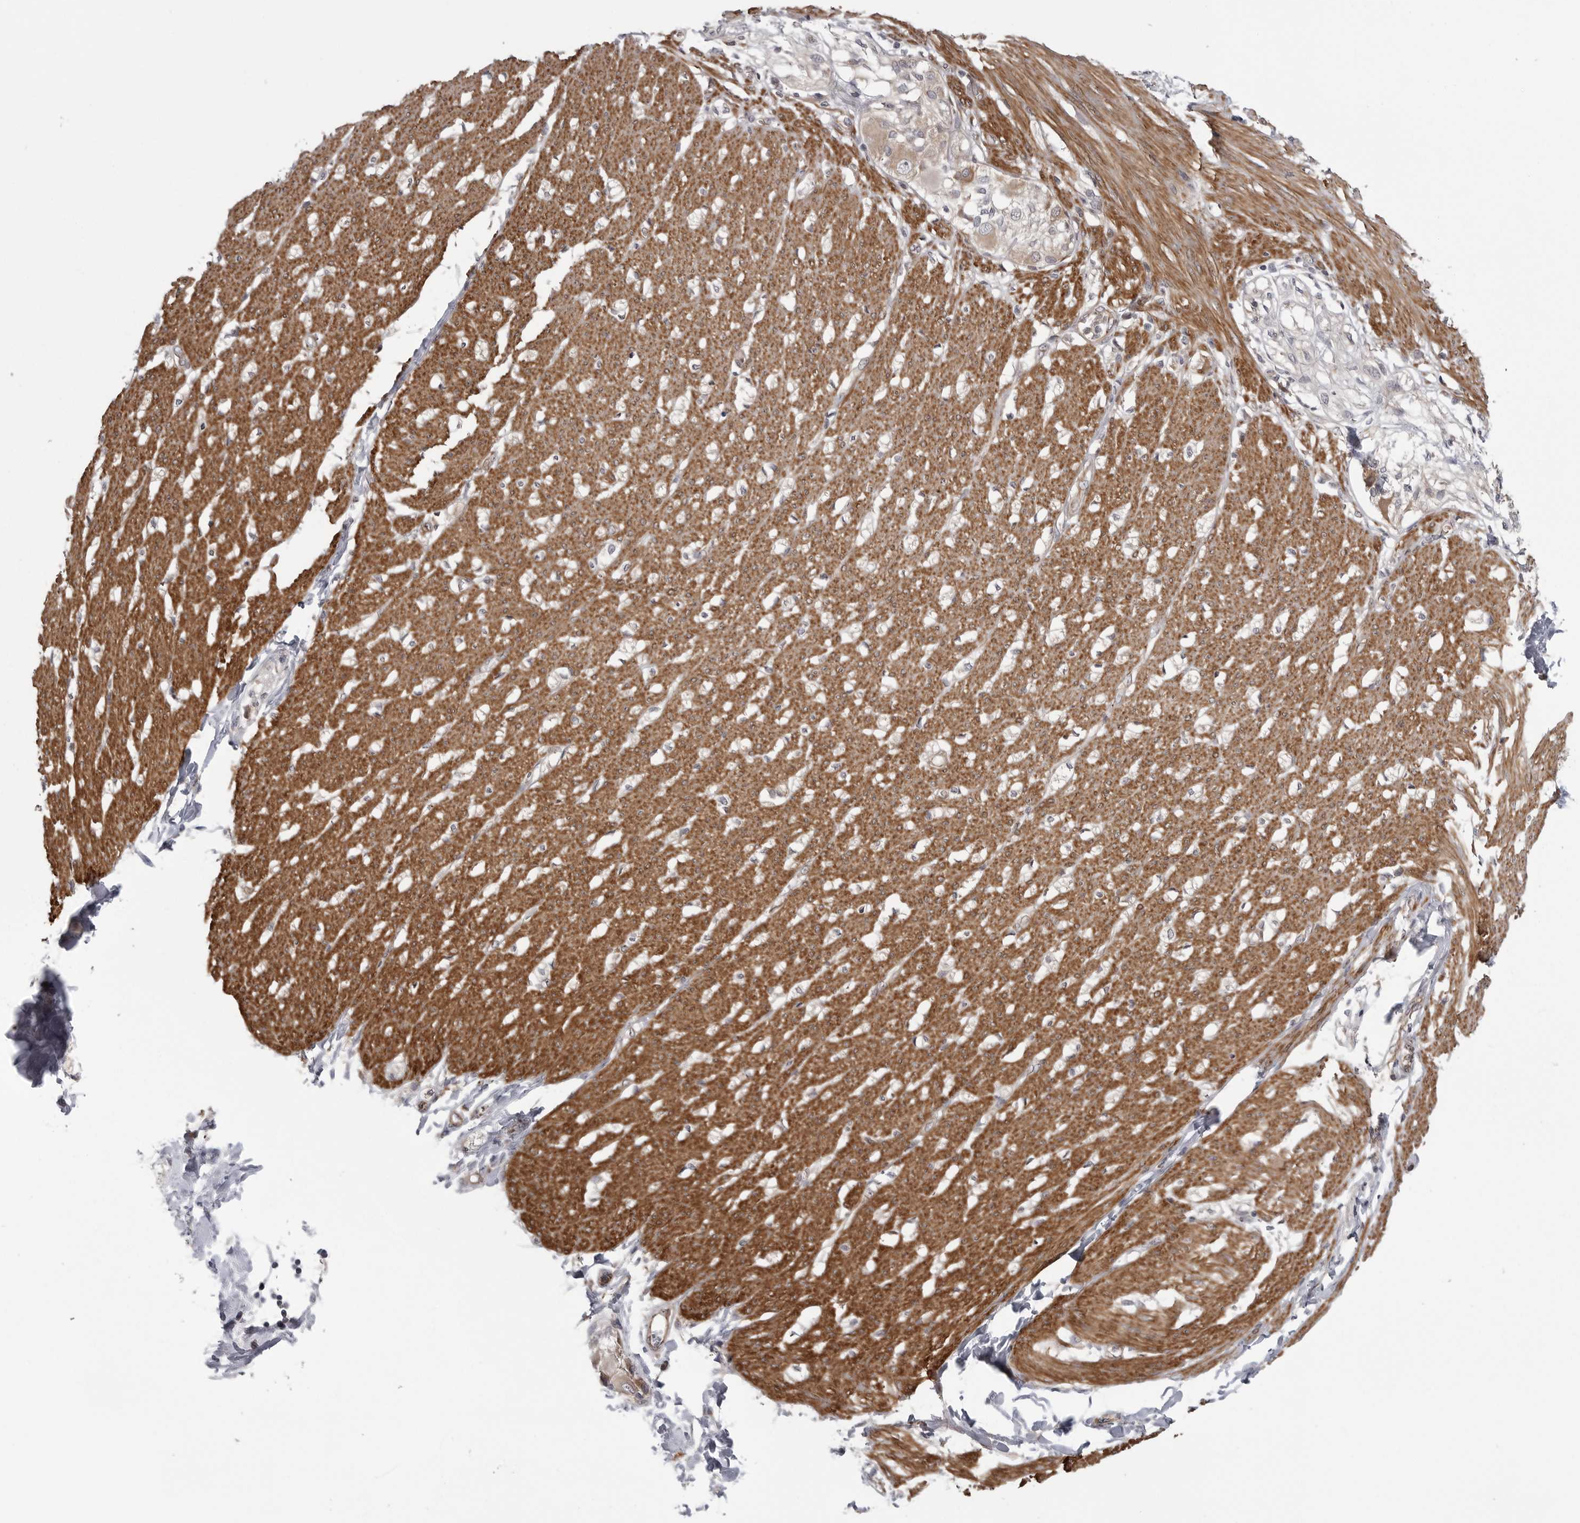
{"staining": {"intensity": "strong", "quantity": ">75%", "location": "cytoplasmic/membranous"}, "tissue": "smooth muscle", "cell_type": "Smooth muscle cells", "image_type": "normal", "snomed": [{"axis": "morphology", "description": "Normal tissue, NOS"}, {"axis": "morphology", "description": "Adenocarcinoma, NOS"}, {"axis": "topography", "description": "Colon"}, {"axis": "topography", "description": "Peripheral nerve tissue"}], "caption": "A brown stain highlights strong cytoplasmic/membranous expression of a protein in smooth muscle cells of benign human smooth muscle.", "gene": "SCP2", "patient": {"sex": "male", "age": 14}}